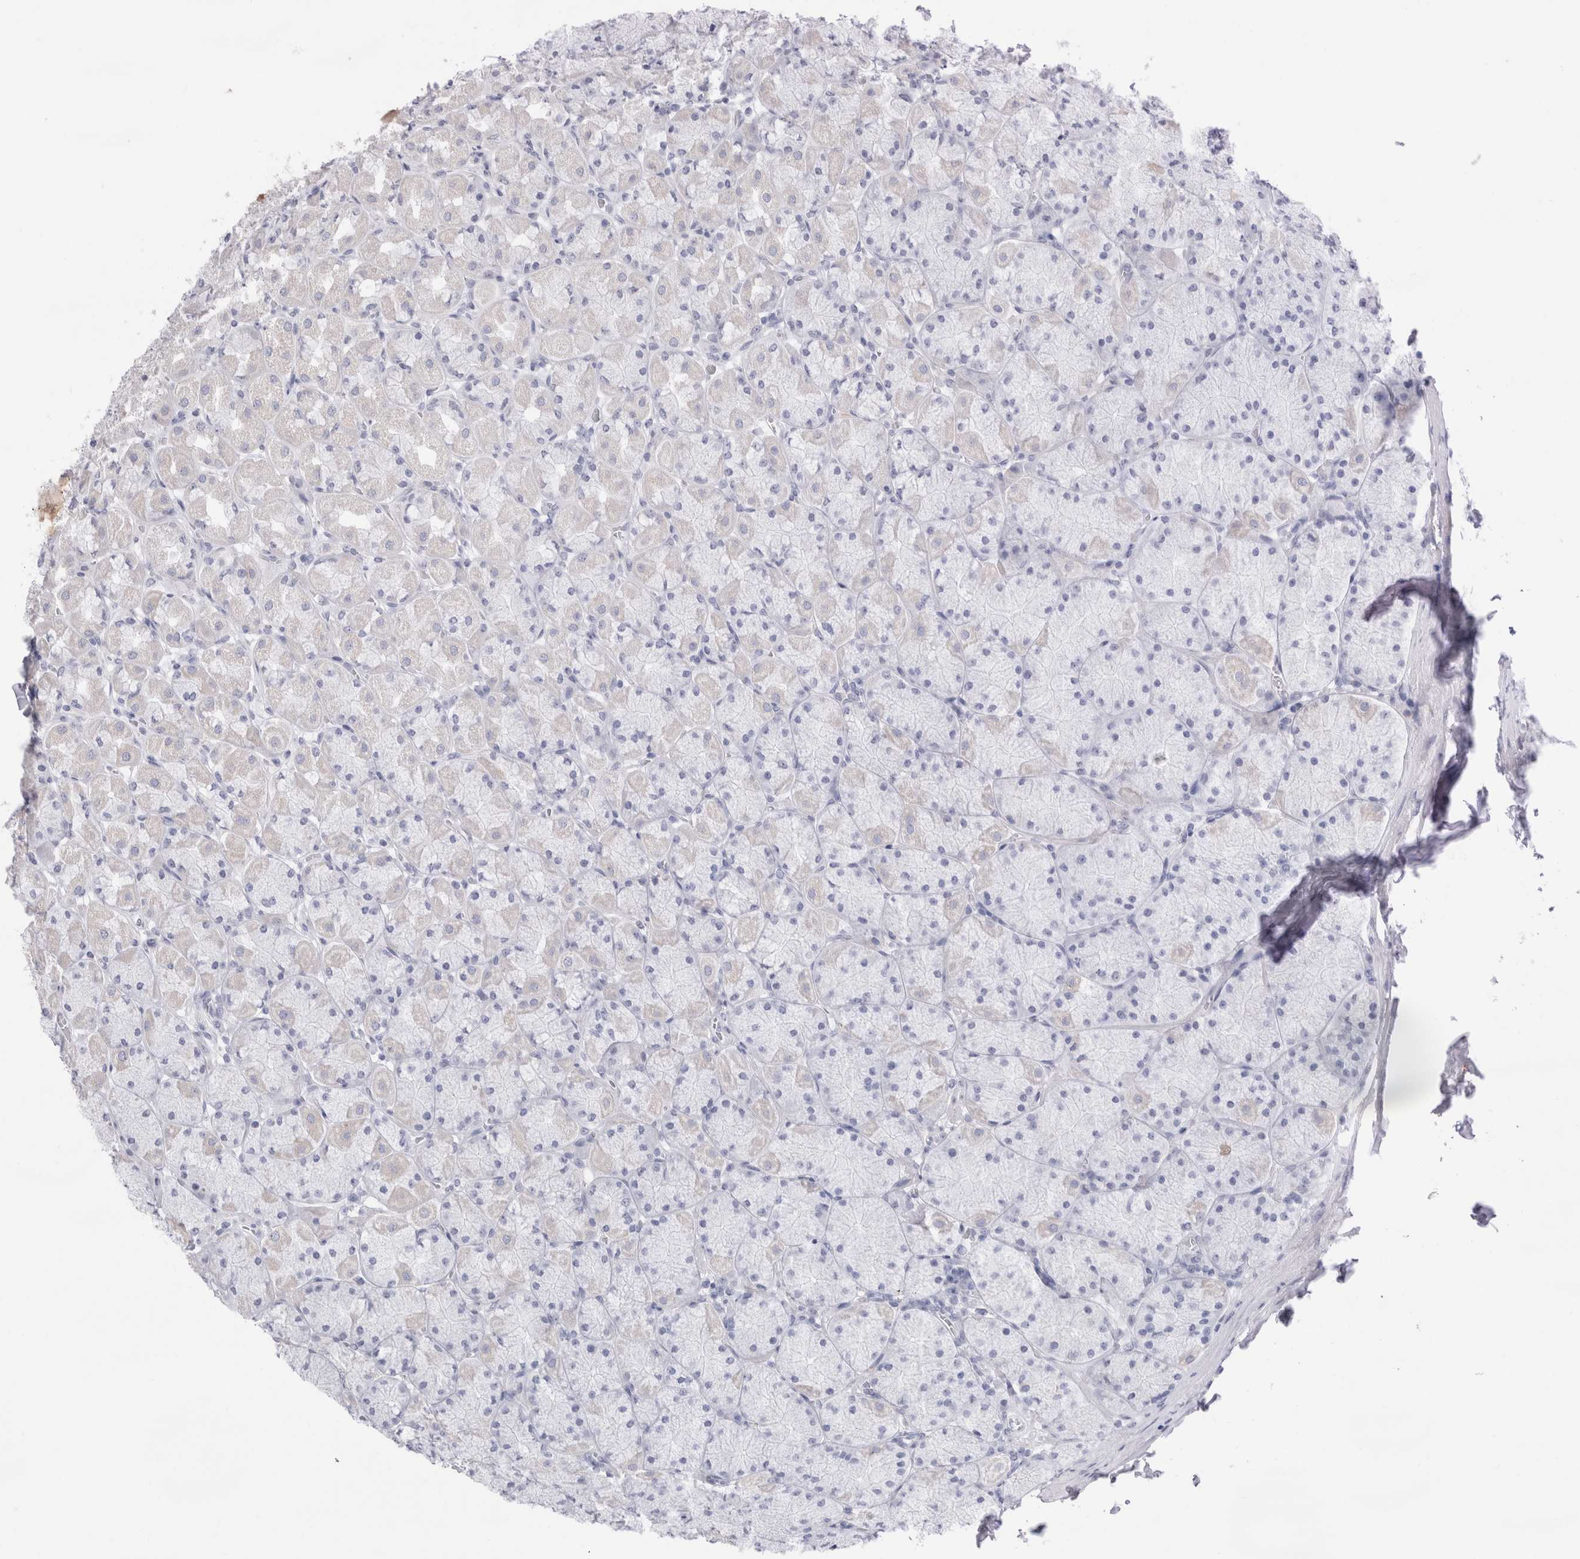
{"staining": {"intensity": "moderate", "quantity": "<25%", "location": "cytoplasmic/membranous"}, "tissue": "stomach", "cell_type": "Glandular cells", "image_type": "normal", "snomed": [{"axis": "morphology", "description": "Normal tissue, NOS"}, {"axis": "topography", "description": "Stomach, upper"}], "caption": "Normal stomach demonstrates moderate cytoplasmic/membranous staining in approximately <25% of glandular cells, visualized by immunohistochemistry. The protein of interest is stained brown, and the nuclei are stained in blue (DAB IHC with brightfield microscopy, high magnification).", "gene": "MUC15", "patient": {"sex": "female", "age": 56}}